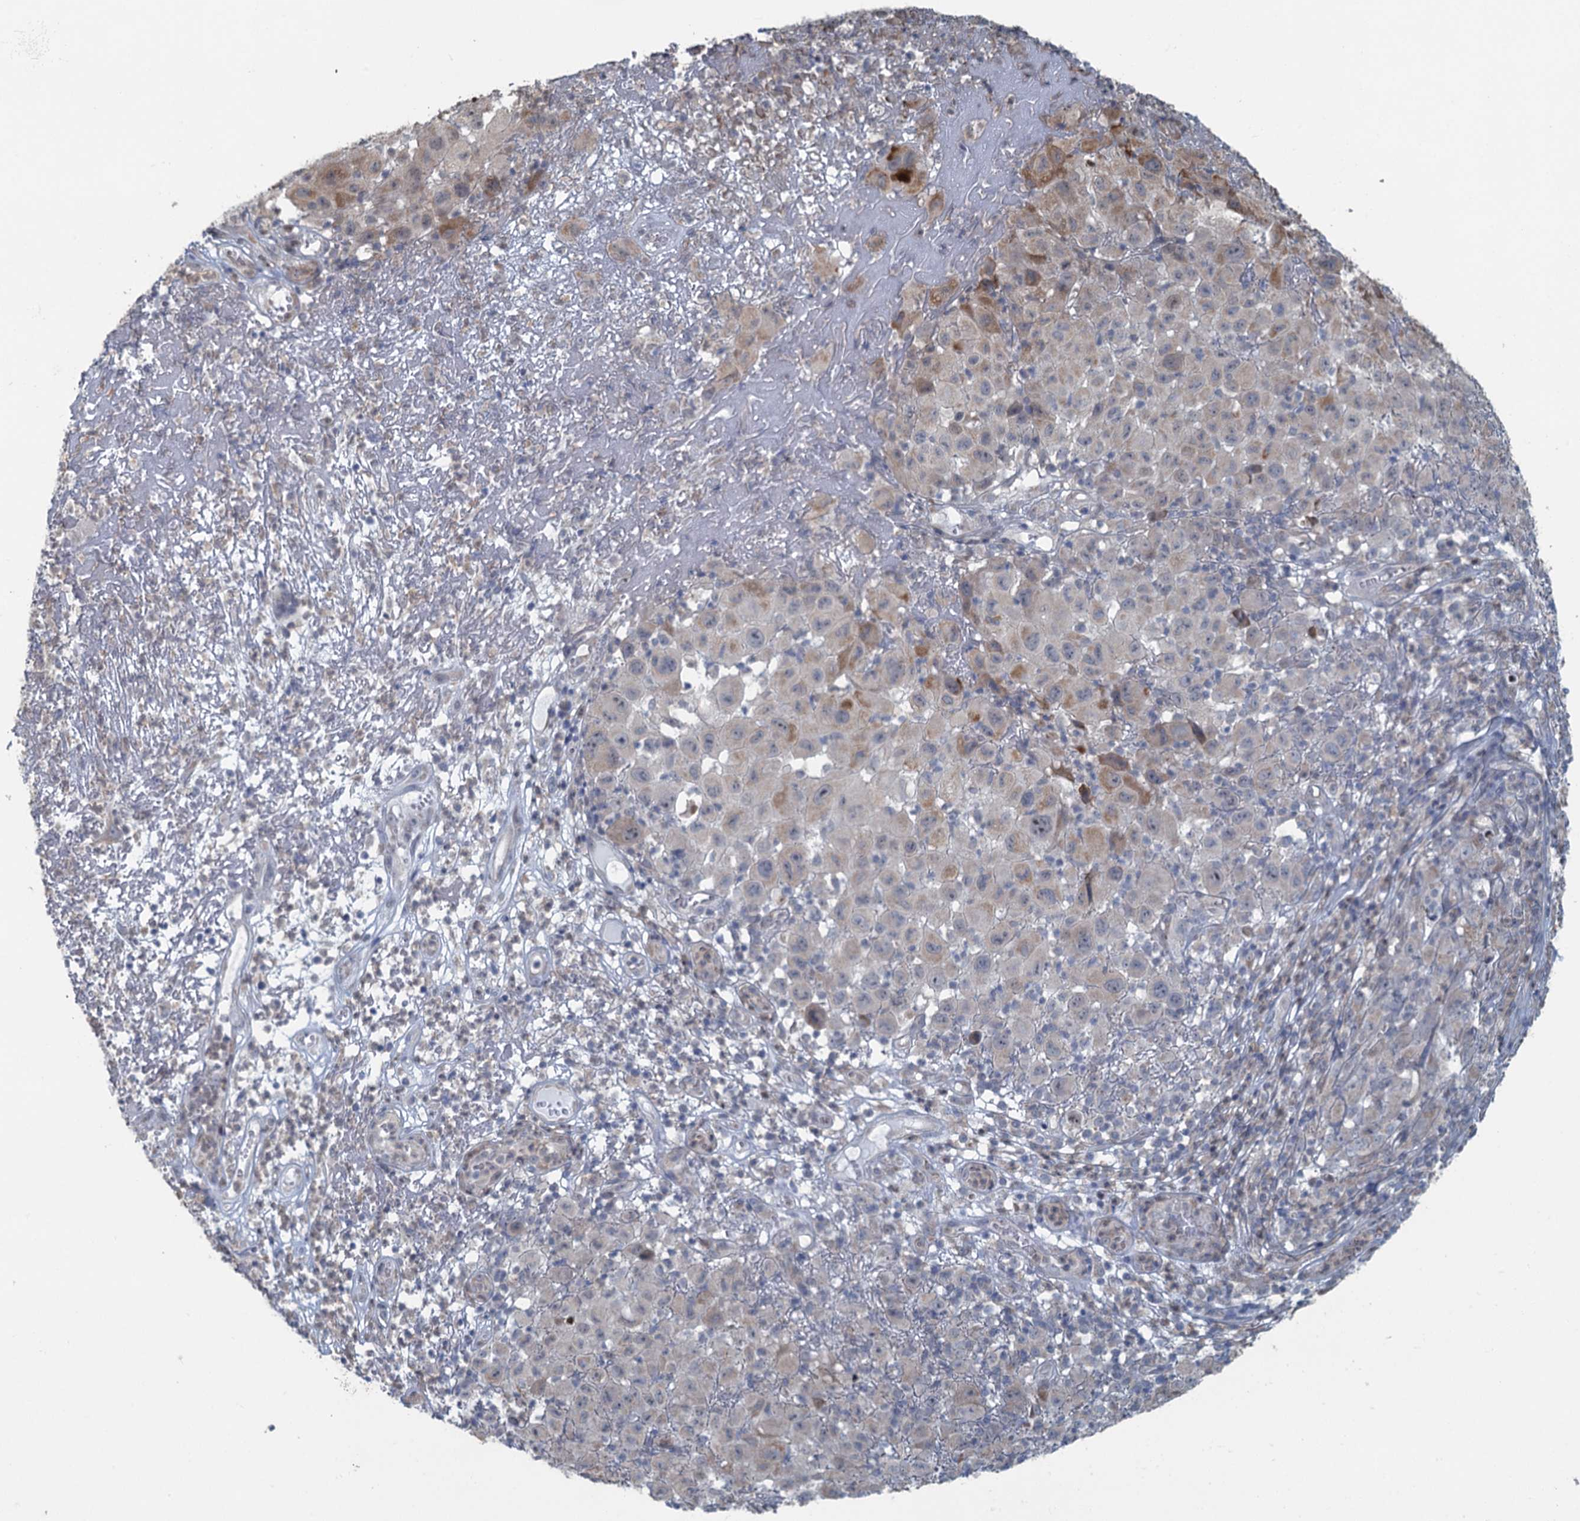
{"staining": {"intensity": "negative", "quantity": "none", "location": "none"}, "tissue": "melanoma", "cell_type": "Tumor cells", "image_type": "cancer", "snomed": [{"axis": "morphology", "description": "Malignant melanoma, NOS"}, {"axis": "topography", "description": "Skin"}], "caption": "Malignant melanoma stained for a protein using immunohistochemistry reveals no staining tumor cells.", "gene": "TEX35", "patient": {"sex": "male", "age": 73}}